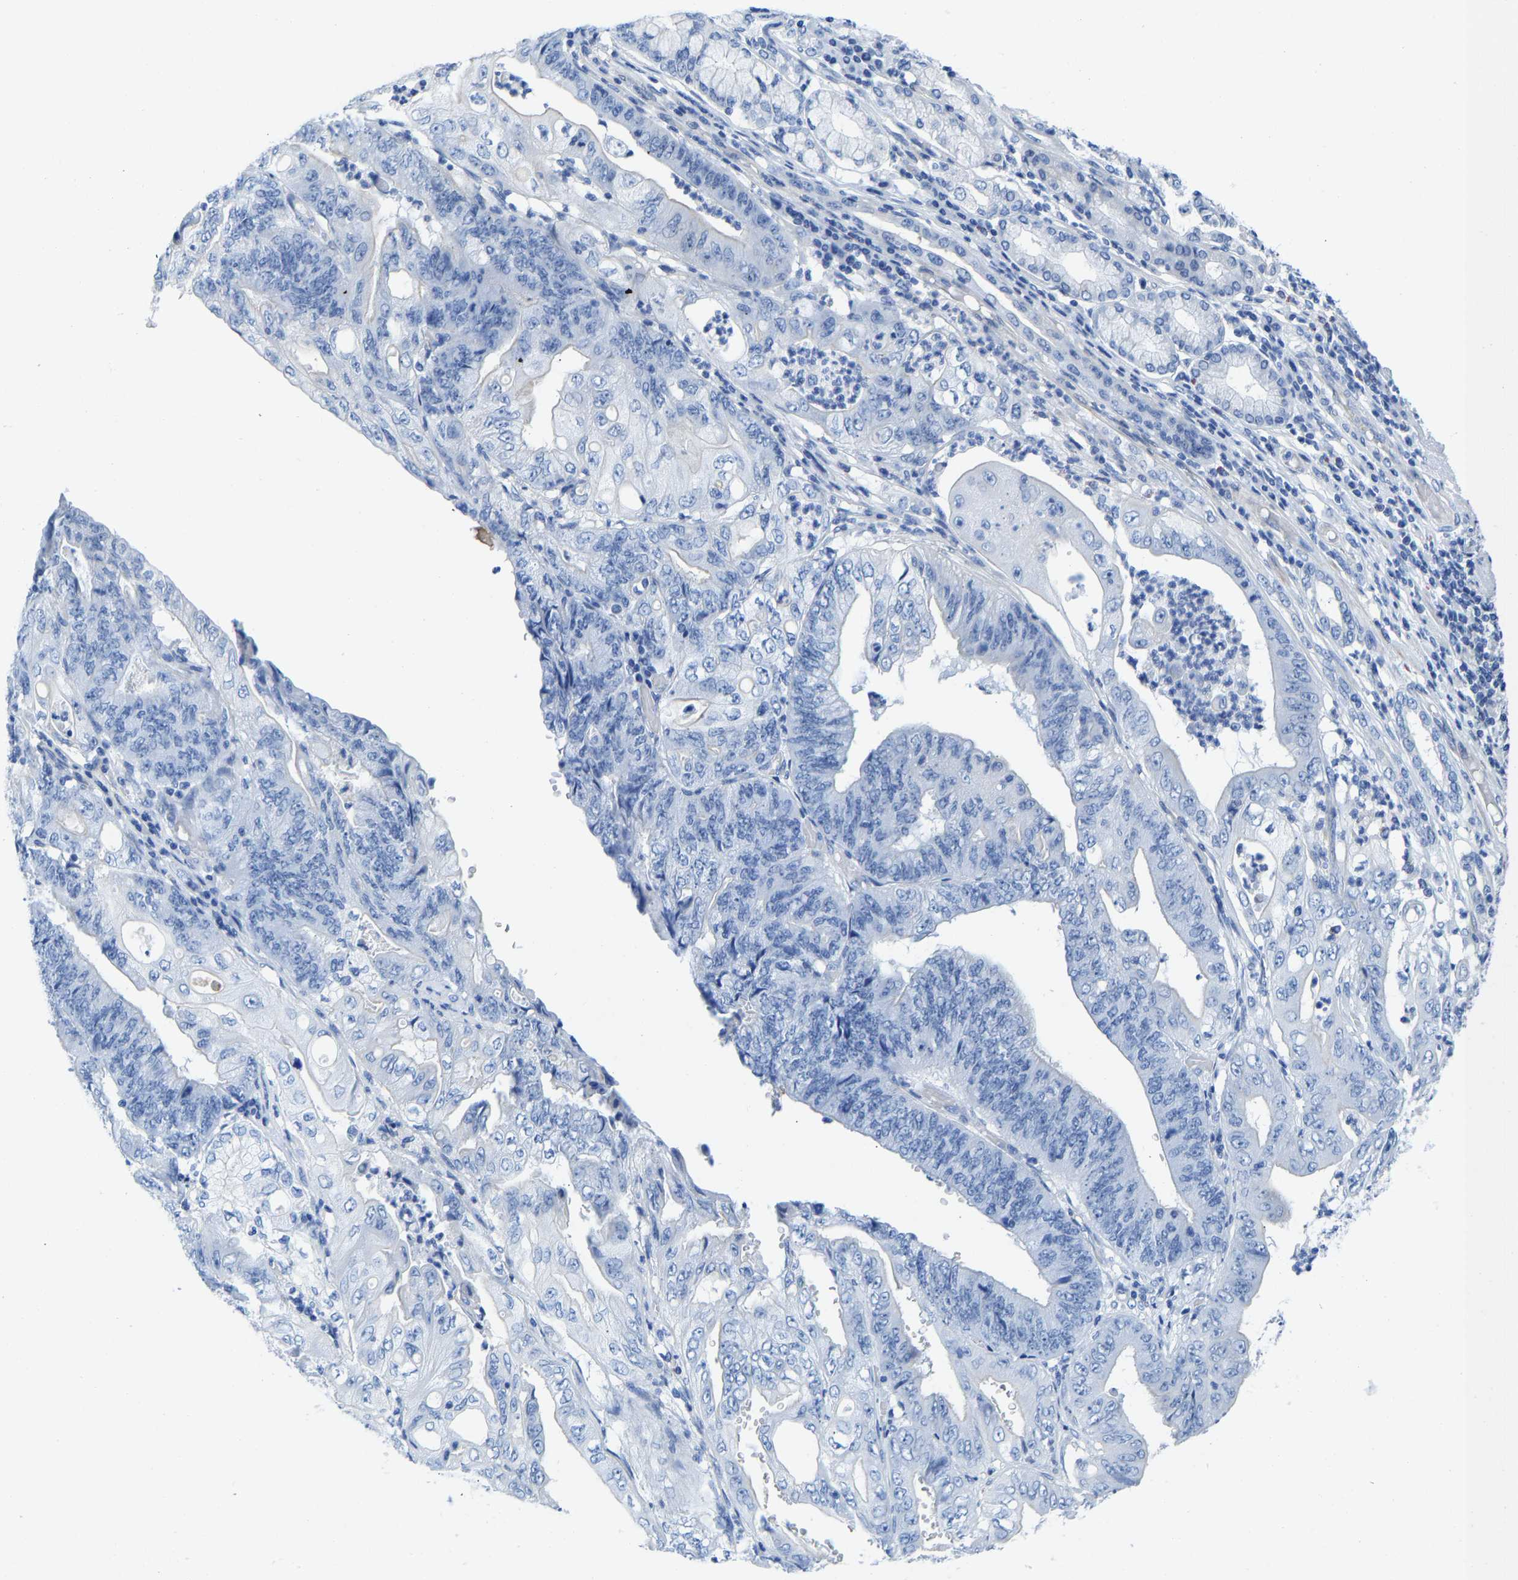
{"staining": {"intensity": "negative", "quantity": "none", "location": "none"}, "tissue": "stomach cancer", "cell_type": "Tumor cells", "image_type": "cancer", "snomed": [{"axis": "morphology", "description": "Adenocarcinoma, NOS"}, {"axis": "topography", "description": "Stomach"}], "caption": "High magnification brightfield microscopy of stomach adenocarcinoma stained with DAB (3,3'-diaminobenzidine) (brown) and counterstained with hematoxylin (blue): tumor cells show no significant staining. (DAB IHC with hematoxylin counter stain).", "gene": "NKAIN3", "patient": {"sex": "female", "age": 73}}